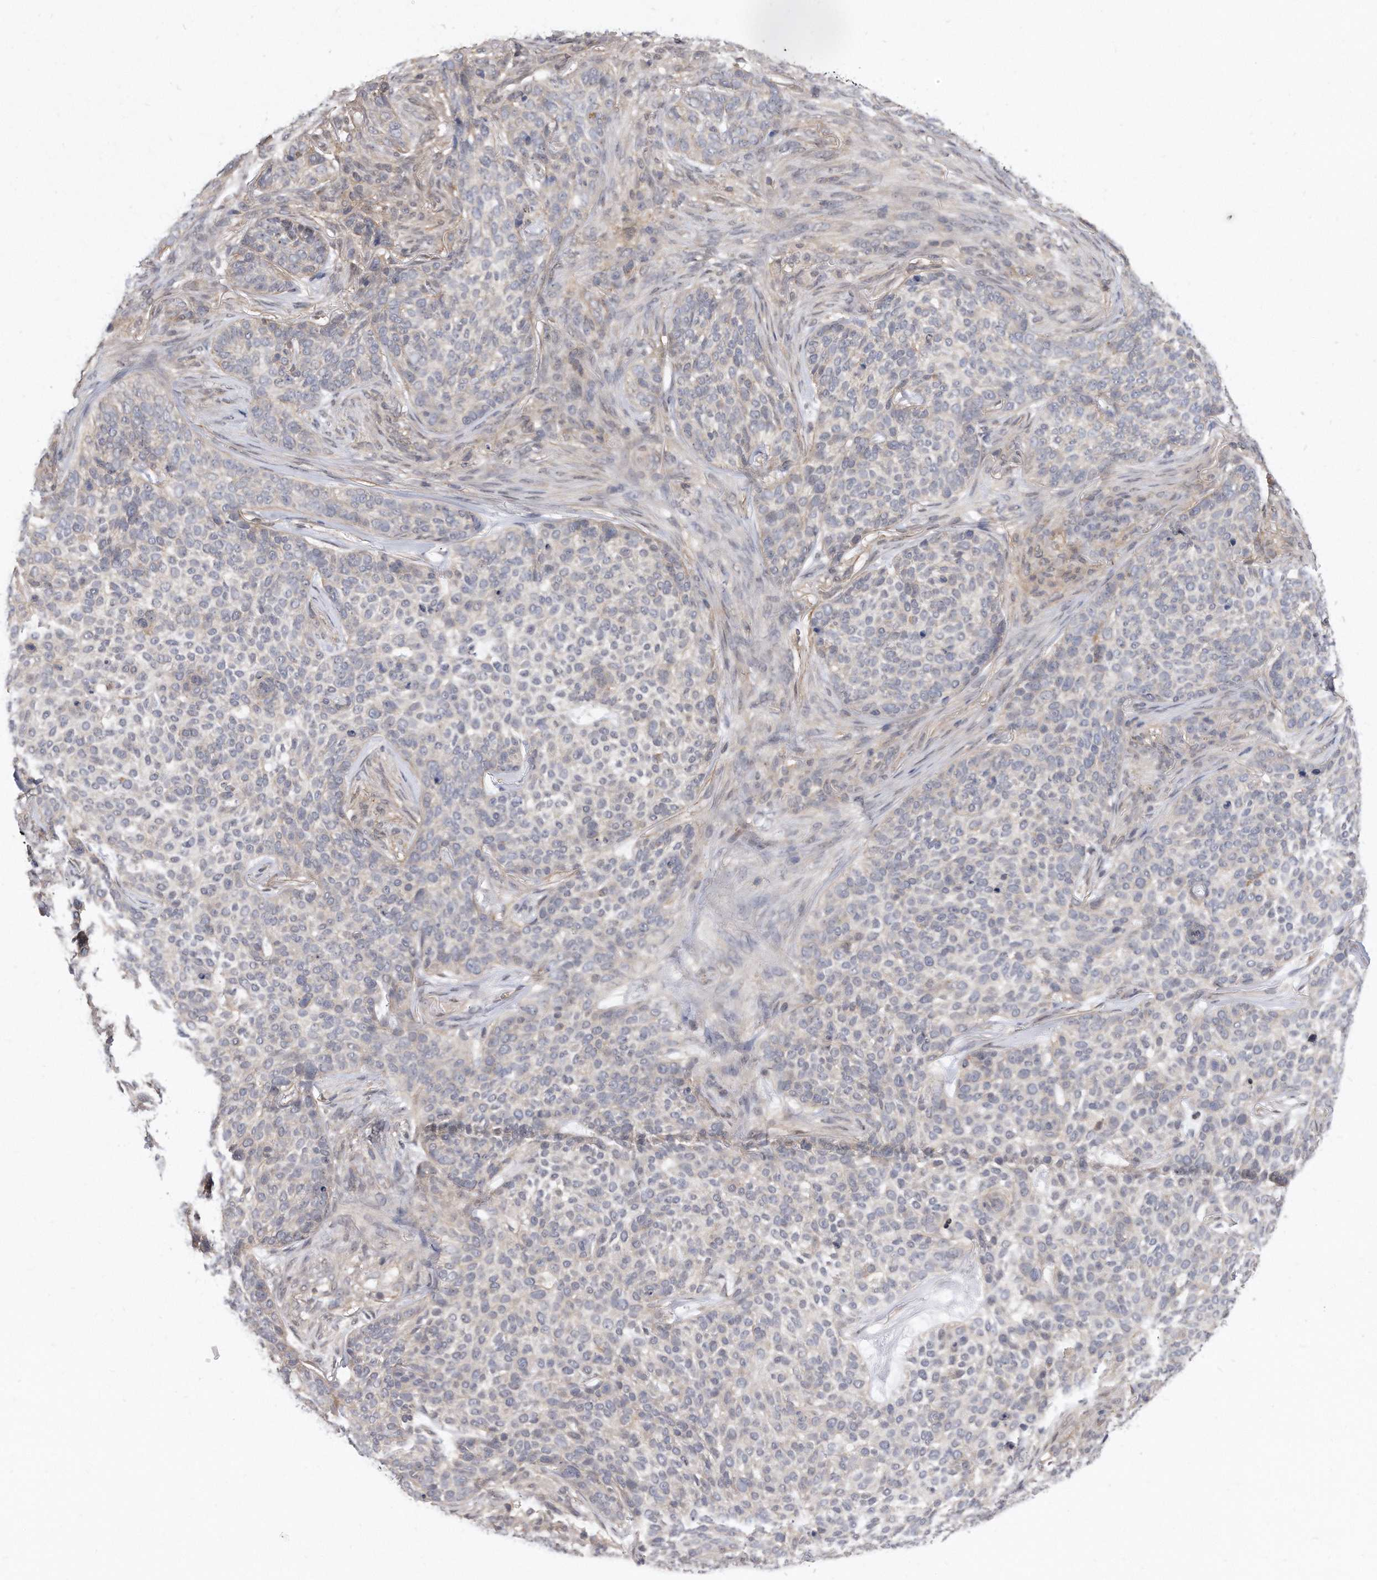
{"staining": {"intensity": "negative", "quantity": "none", "location": "none"}, "tissue": "skin cancer", "cell_type": "Tumor cells", "image_type": "cancer", "snomed": [{"axis": "morphology", "description": "Basal cell carcinoma"}, {"axis": "topography", "description": "Skin"}], "caption": "A histopathology image of skin cancer (basal cell carcinoma) stained for a protein reveals no brown staining in tumor cells.", "gene": "TCP1", "patient": {"sex": "female", "age": 64}}